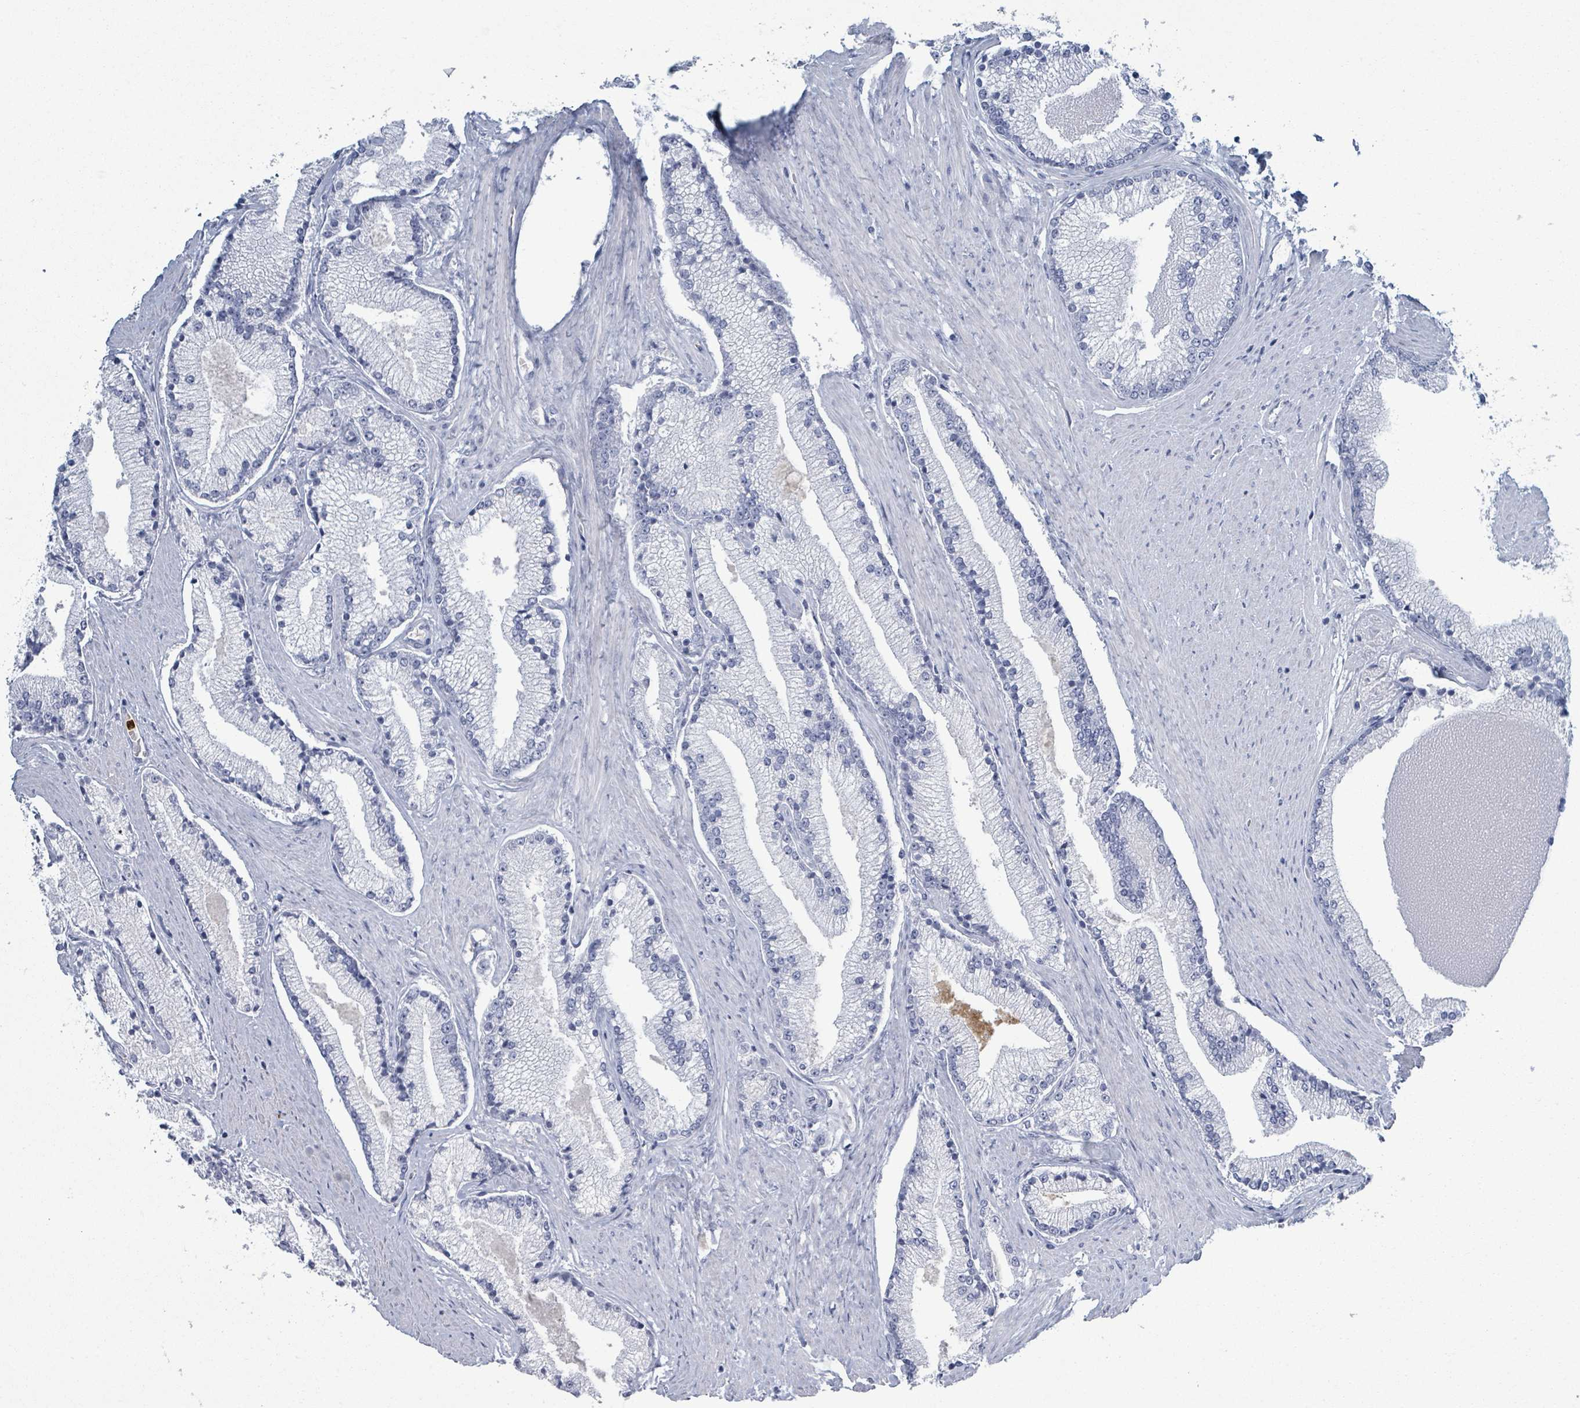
{"staining": {"intensity": "negative", "quantity": "none", "location": "none"}, "tissue": "prostate cancer", "cell_type": "Tumor cells", "image_type": "cancer", "snomed": [{"axis": "morphology", "description": "Adenocarcinoma, High grade"}, {"axis": "topography", "description": "Prostate"}], "caption": "An immunohistochemistry (IHC) photomicrograph of adenocarcinoma (high-grade) (prostate) is shown. There is no staining in tumor cells of adenocarcinoma (high-grade) (prostate).", "gene": "DEFA4", "patient": {"sex": "male", "age": 67}}